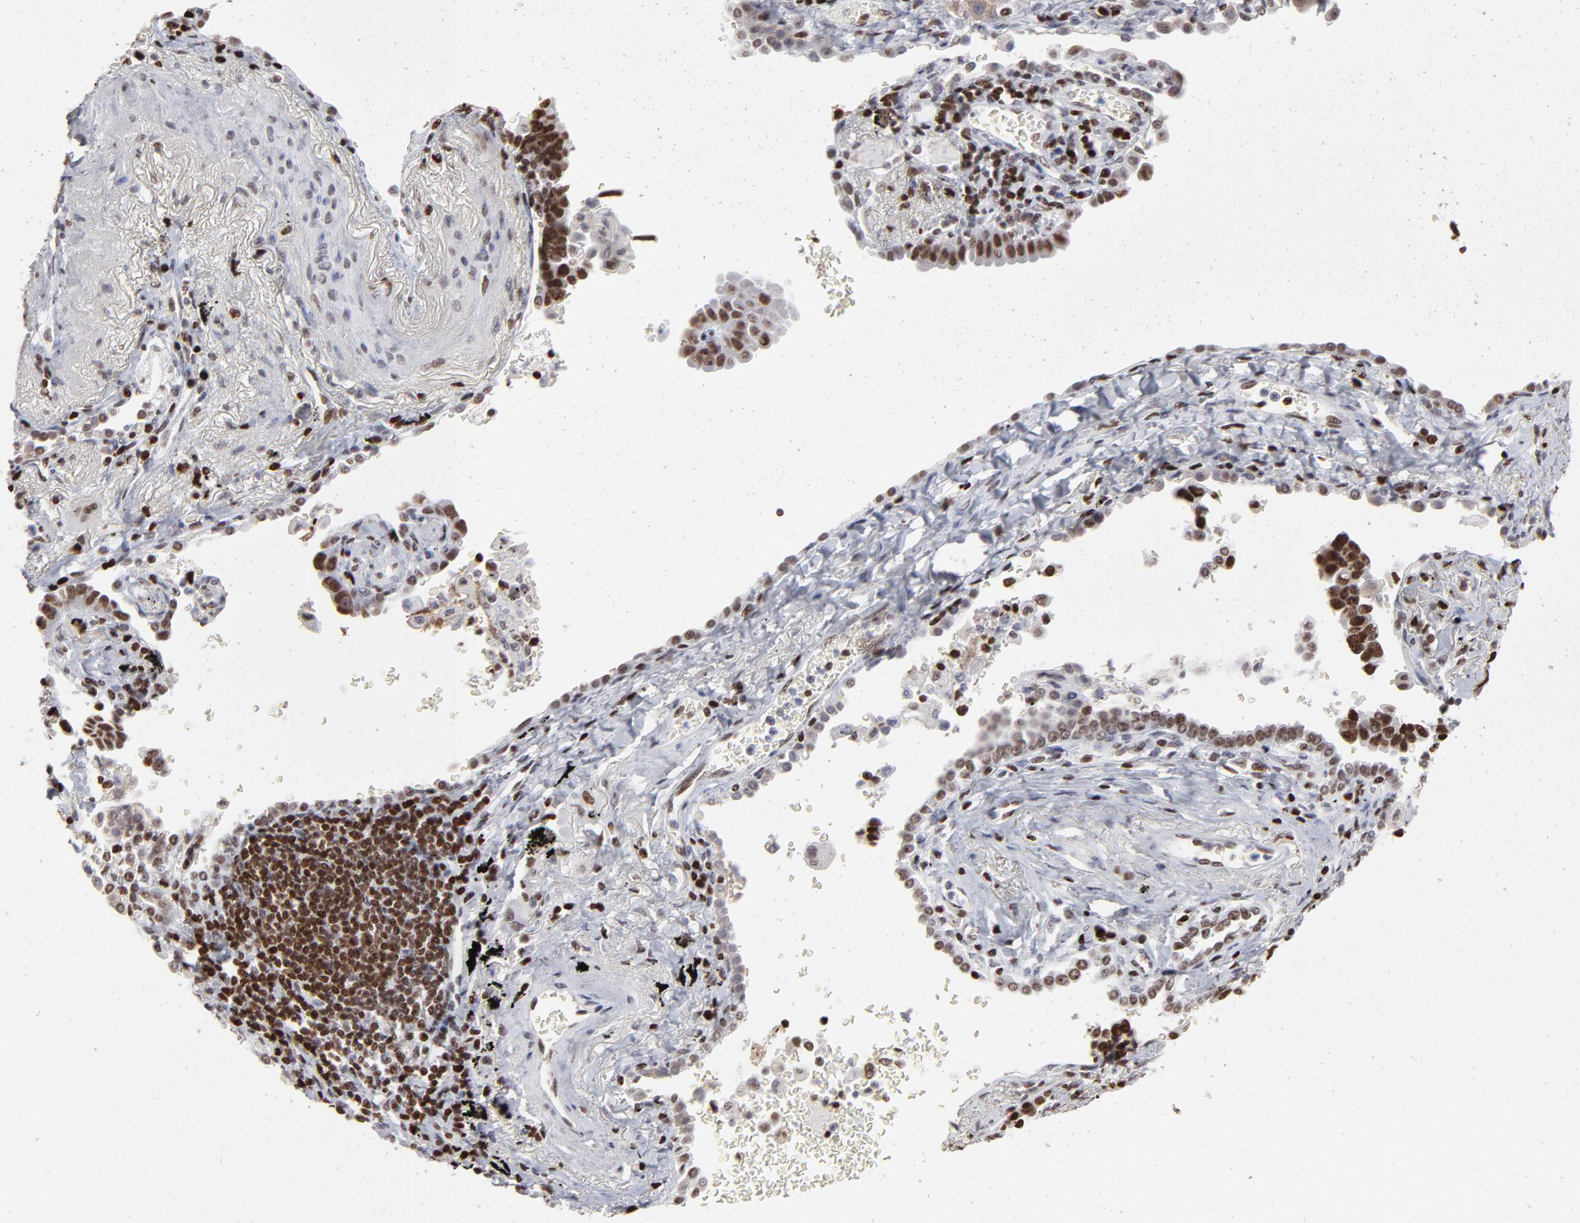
{"staining": {"intensity": "strong", "quantity": ">75%", "location": "nuclear"}, "tissue": "lung cancer", "cell_type": "Tumor cells", "image_type": "cancer", "snomed": [{"axis": "morphology", "description": "Adenocarcinoma, NOS"}, {"axis": "topography", "description": "Lung"}], "caption": "Immunohistochemistry (IHC) (DAB) staining of adenocarcinoma (lung) demonstrates strong nuclear protein expression in approximately >75% of tumor cells.", "gene": "PARP1", "patient": {"sex": "female", "age": 64}}